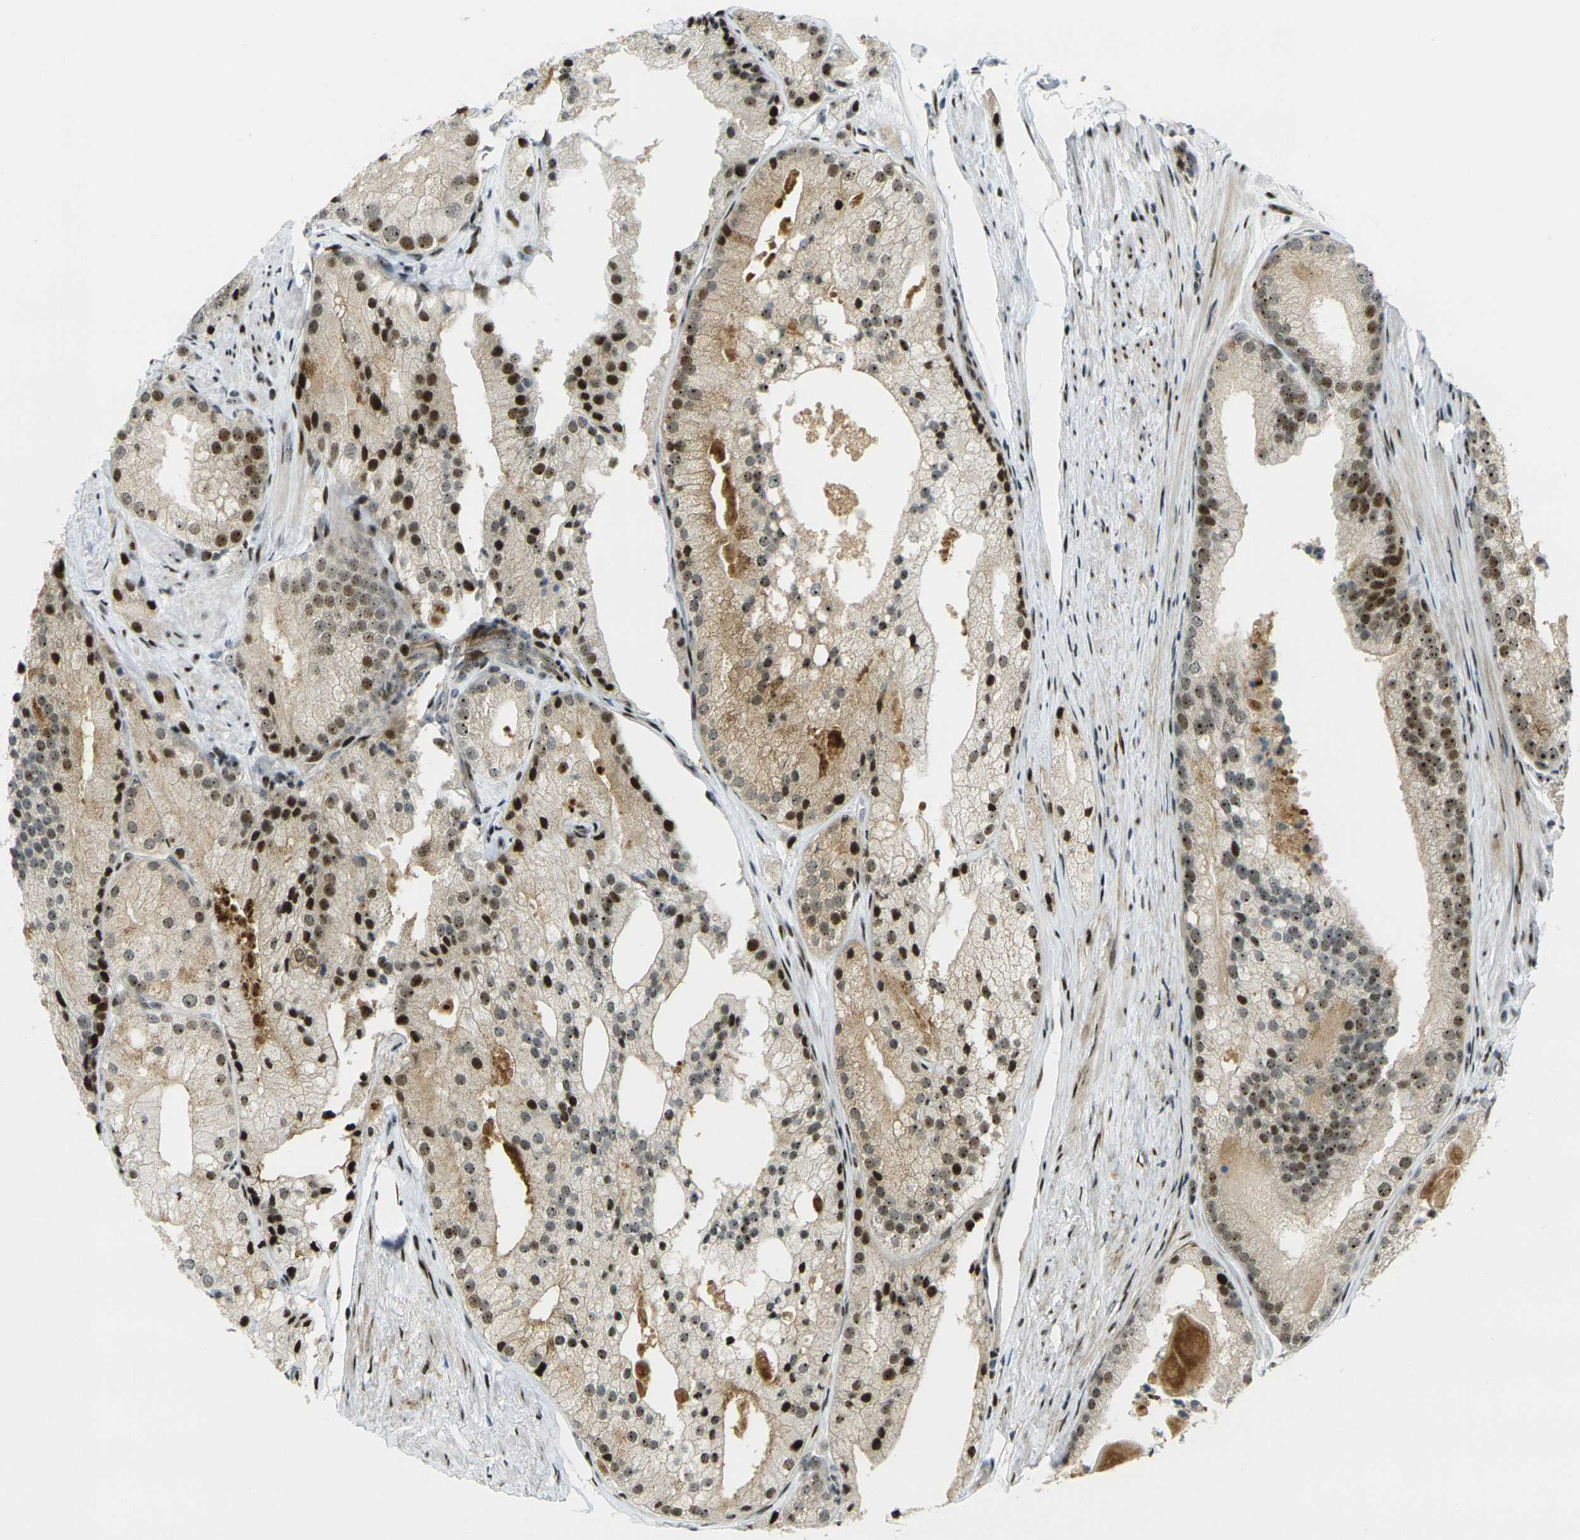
{"staining": {"intensity": "strong", "quantity": ">75%", "location": "cytoplasmic/membranous,nuclear"}, "tissue": "prostate cancer", "cell_type": "Tumor cells", "image_type": "cancer", "snomed": [{"axis": "morphology", "description": "Adenocarcinoma, Low grade"}, {"axis": "topography", "description": "Prostate"}], "caption": "Immunohistochemical staining of prostate cancer displays strong cytoplasmic/membranous and nuclear protein staining in about >75% of tumor cells.", "gene": "UBE2C", "patient": {"sex": "male", "age": 69}}